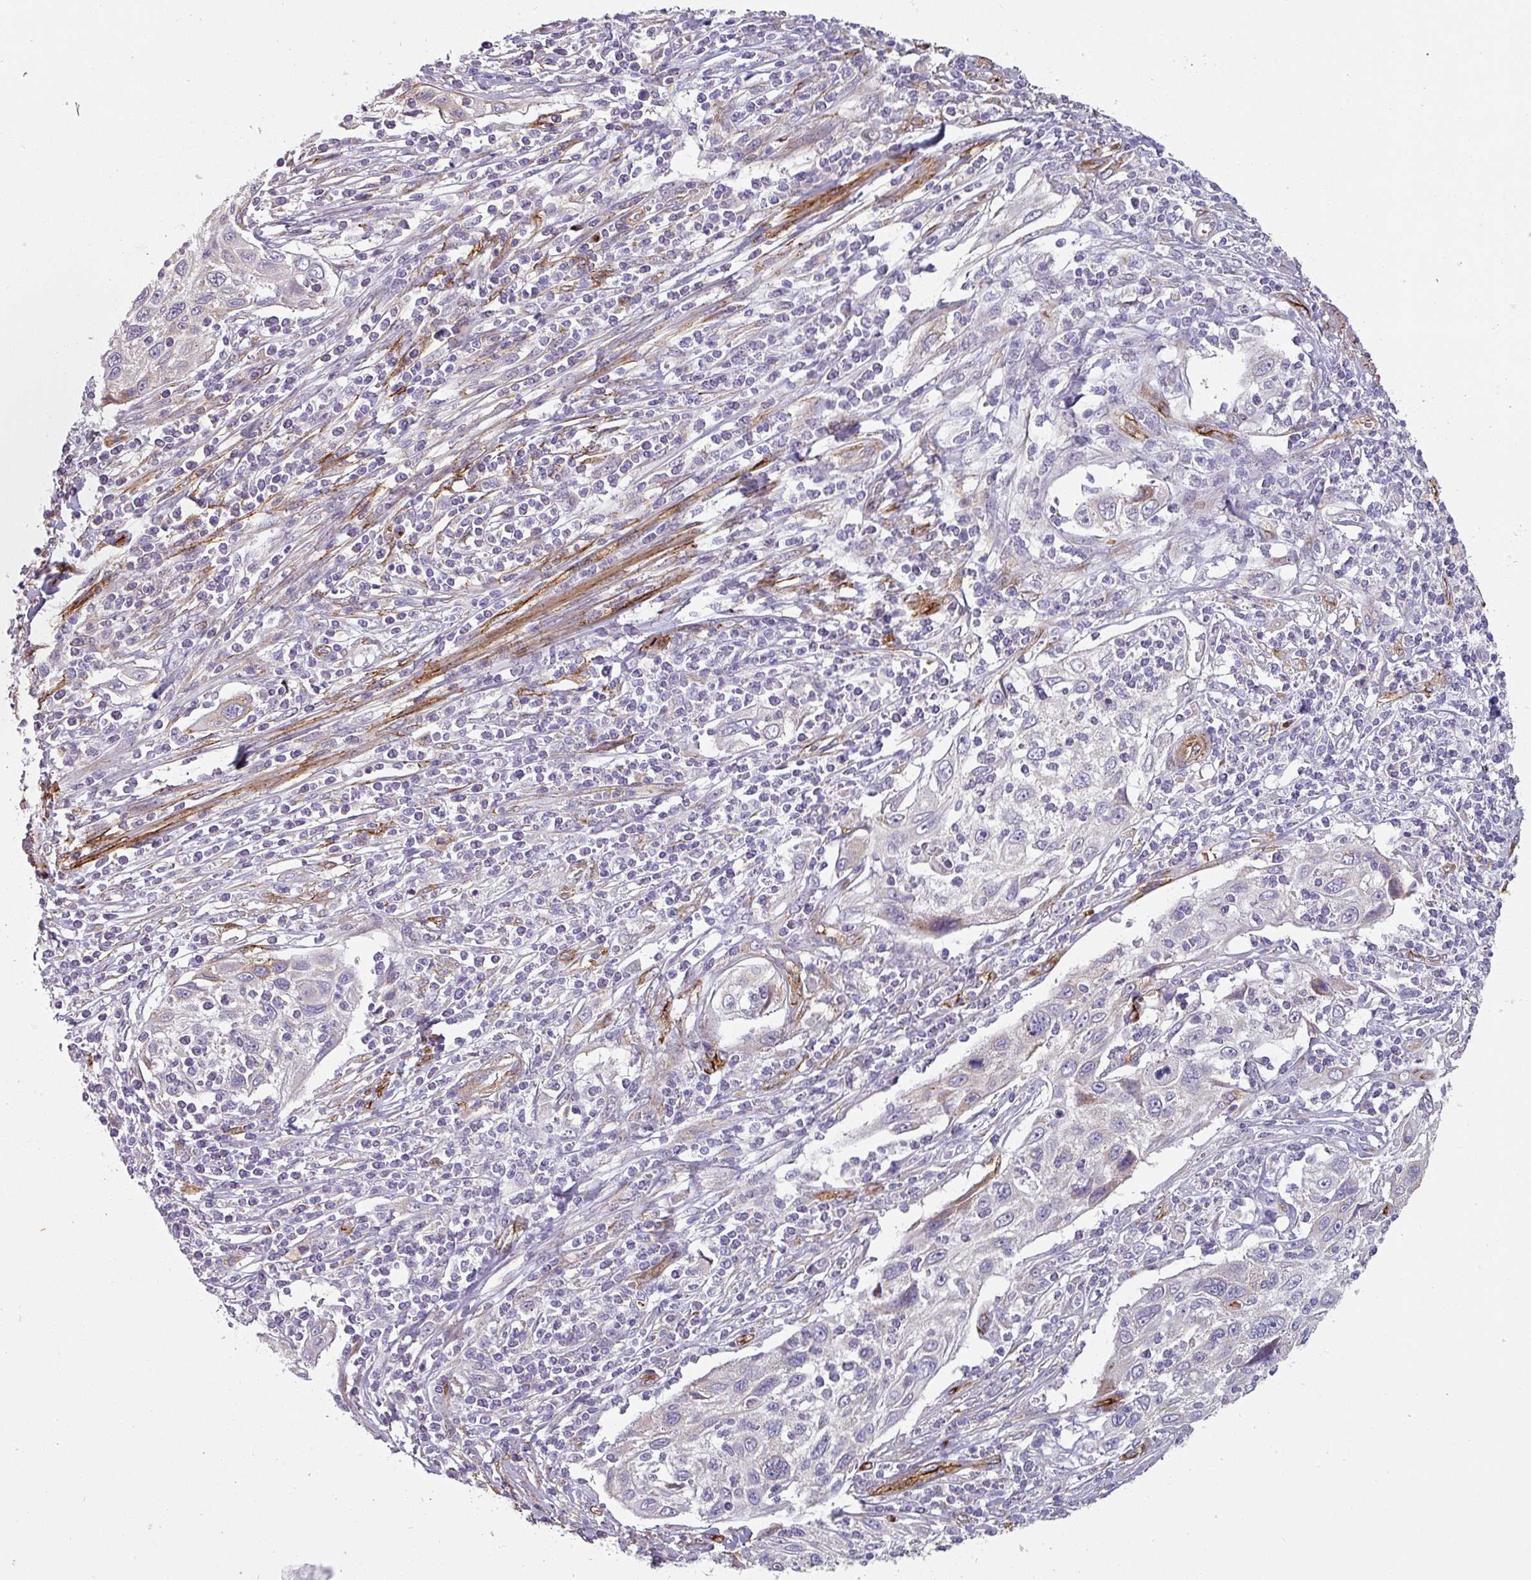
{"staining": {"intensity": "weak", "quantity": "<25%", "location": "cytoplasmic/membranous"}, "tissue": "cervical cancer", "cell_type": "Tumor cells", "image_type": "cancer", "snomed": [{"axis": "morphology", "description": "Squamous cell carcinoma, NOS"}, {"axis": "topography", "description": "Cervix"}], "caption": "The immunohistochemistry (IHC) histopathology image has no significant staining in tumor cells of squamous cell carcinoma (cervical) tissue.", "gene": "PRODH2", "patient": {"sex": "female", "age": 70}}